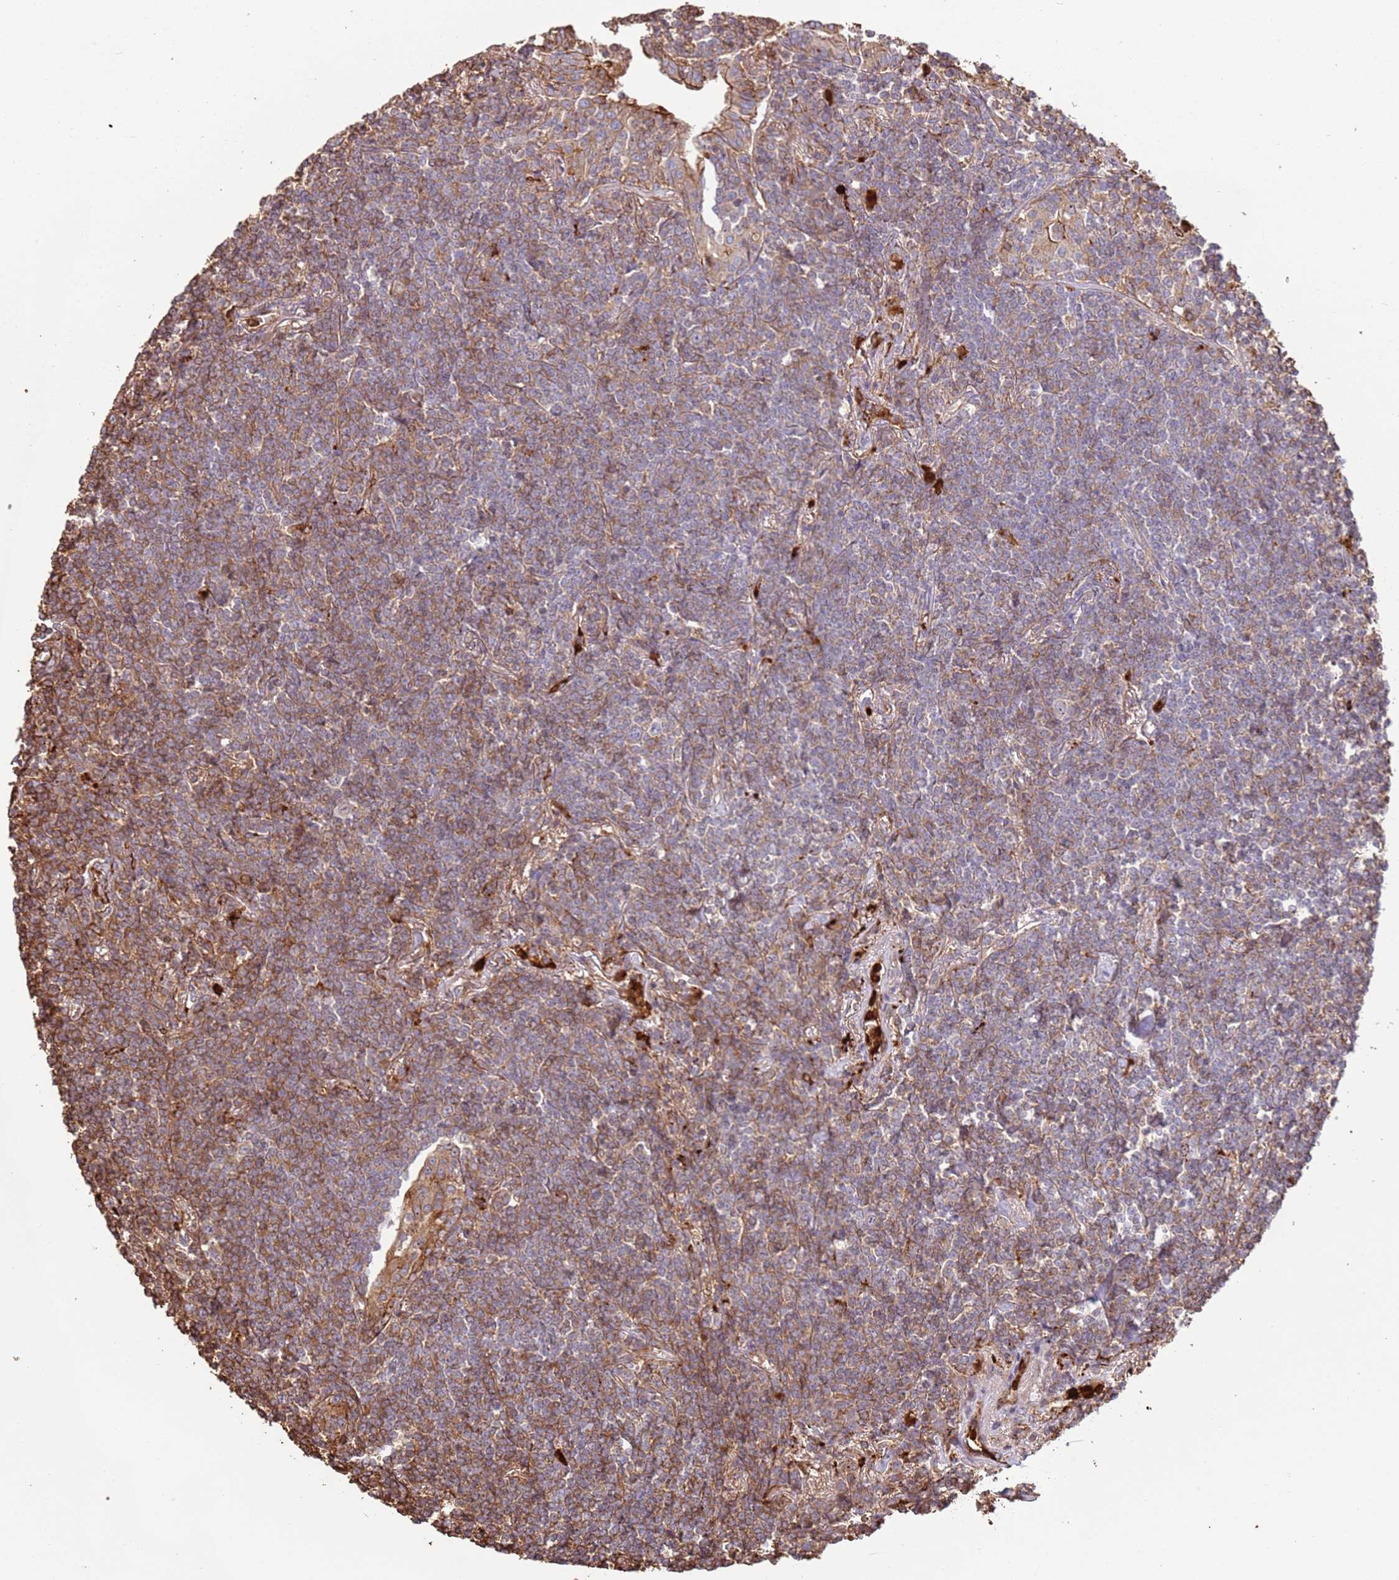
{"staining": {"intensity": "moderate", "quantity": "25%-75%", "location": "cytoplasmic/membranous"}, "tissue": "lymphoma", "cell_type": "Tumor cells", "image_type": "cancer", "snomed": [{"axis": "morphology", "description": "Malignant lymphoma, non-Hodgkin's type, Low grade"}, {"axis": "topography", "description": "Lung"}], "caption": "Human lymphoma stained with a brown dye displays moderate cytoplasmic/membranous positive positivity in approximately 25%-75% of tumor cells.", "gene": "NDUFAF4", "patient": {"sex": "female", "age": 71}}